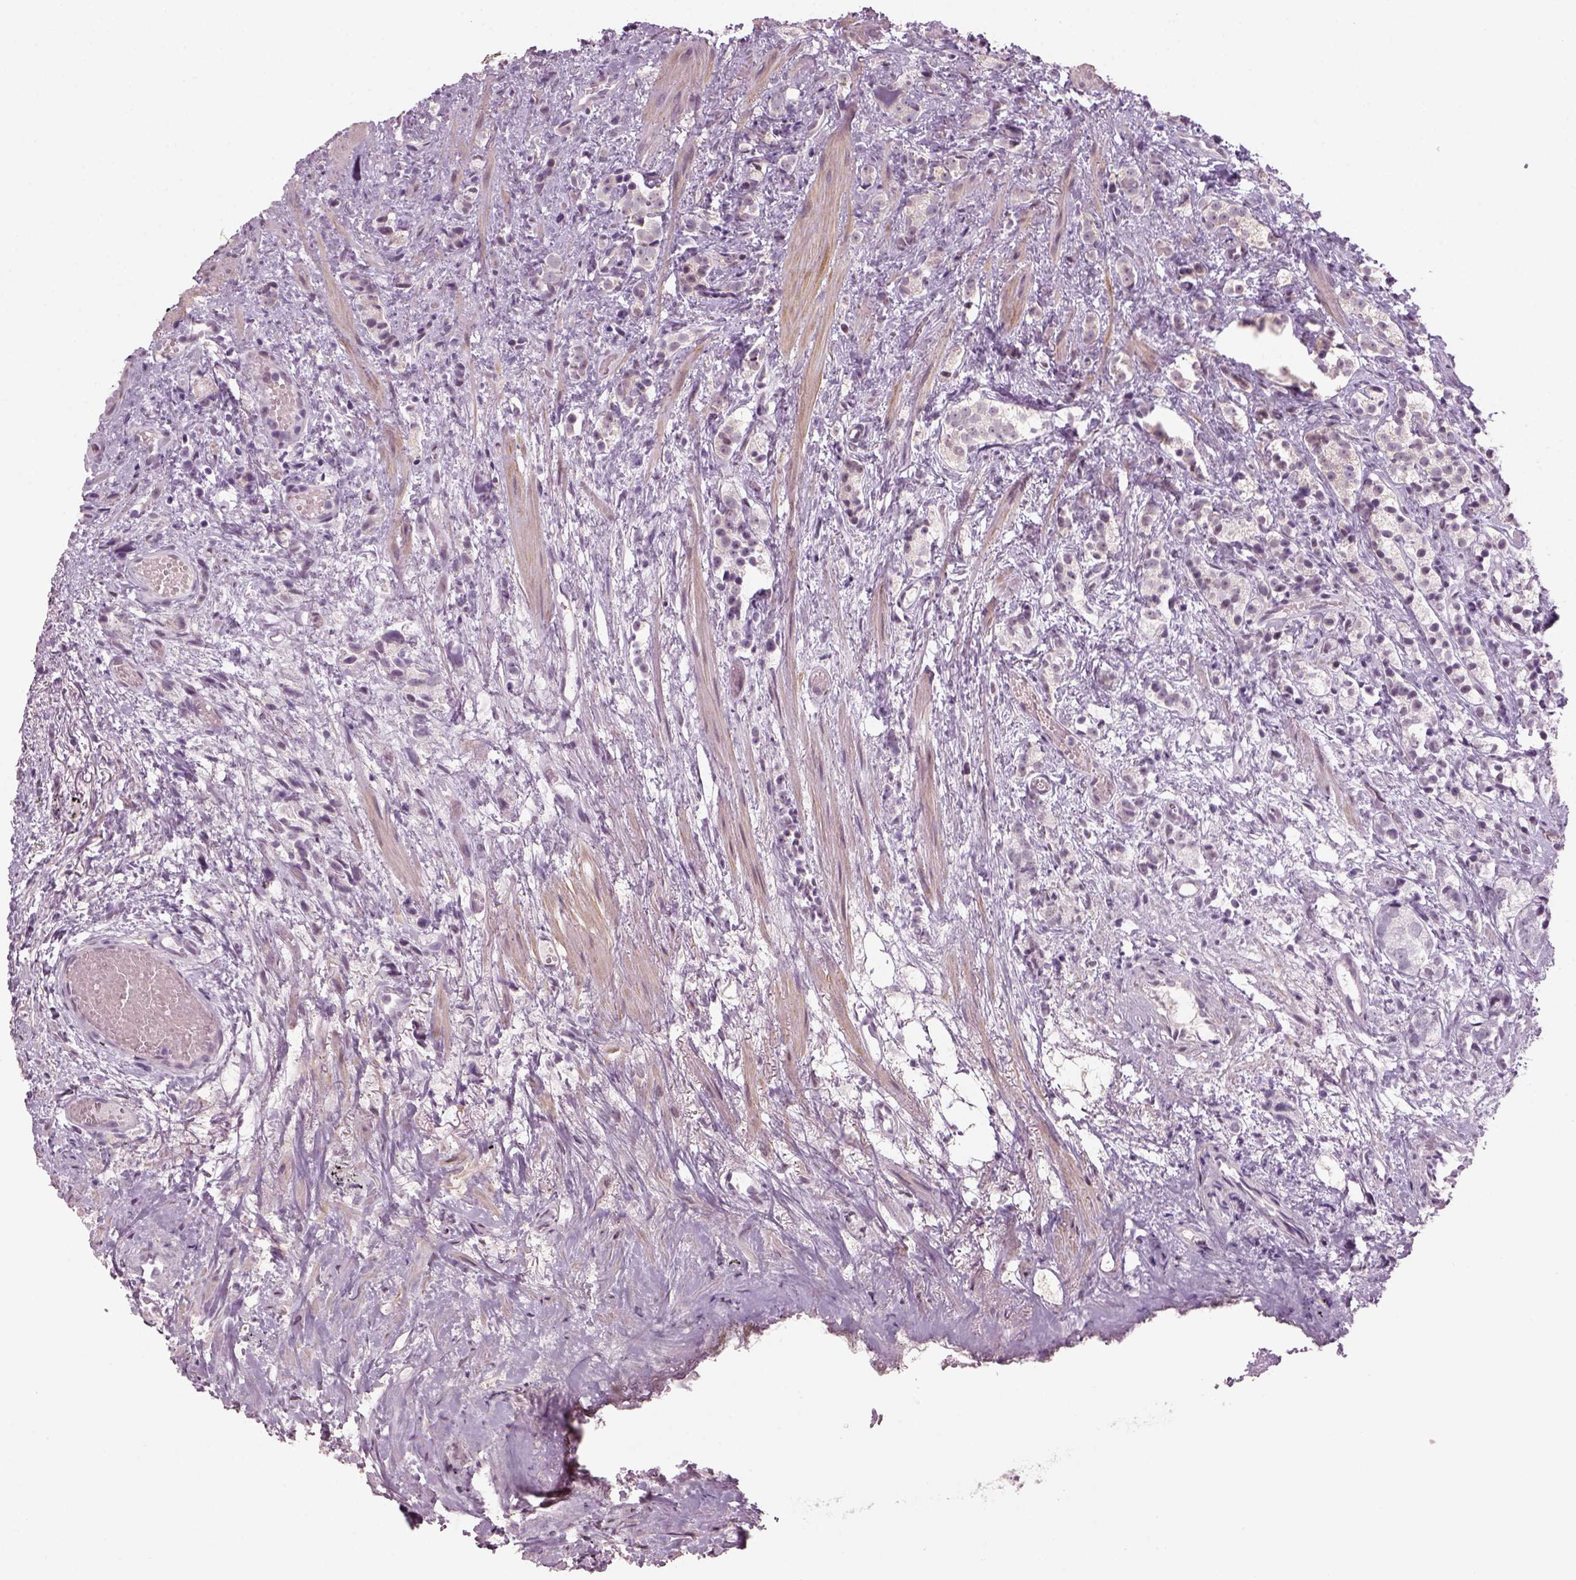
{"staining": {"intensity": "negative", "quantity": "none", "location": "none"}, "tissue": "prostate cancer", "cell_type": "Tumor cells", "image_type": "cancer", "snomed": [{"axis": "morphology", "description": "Adenocarcinoma, High grade"}, {"axis": "topography", "description": "Prostate"}], "caption": "Immunohistochemistry (IHC) of human prostate high-grade adenocarcinoma exhibits no positivity in tumor cells.", "gene": "NAT8", "patient": {"sex": "male", "age": 53}}